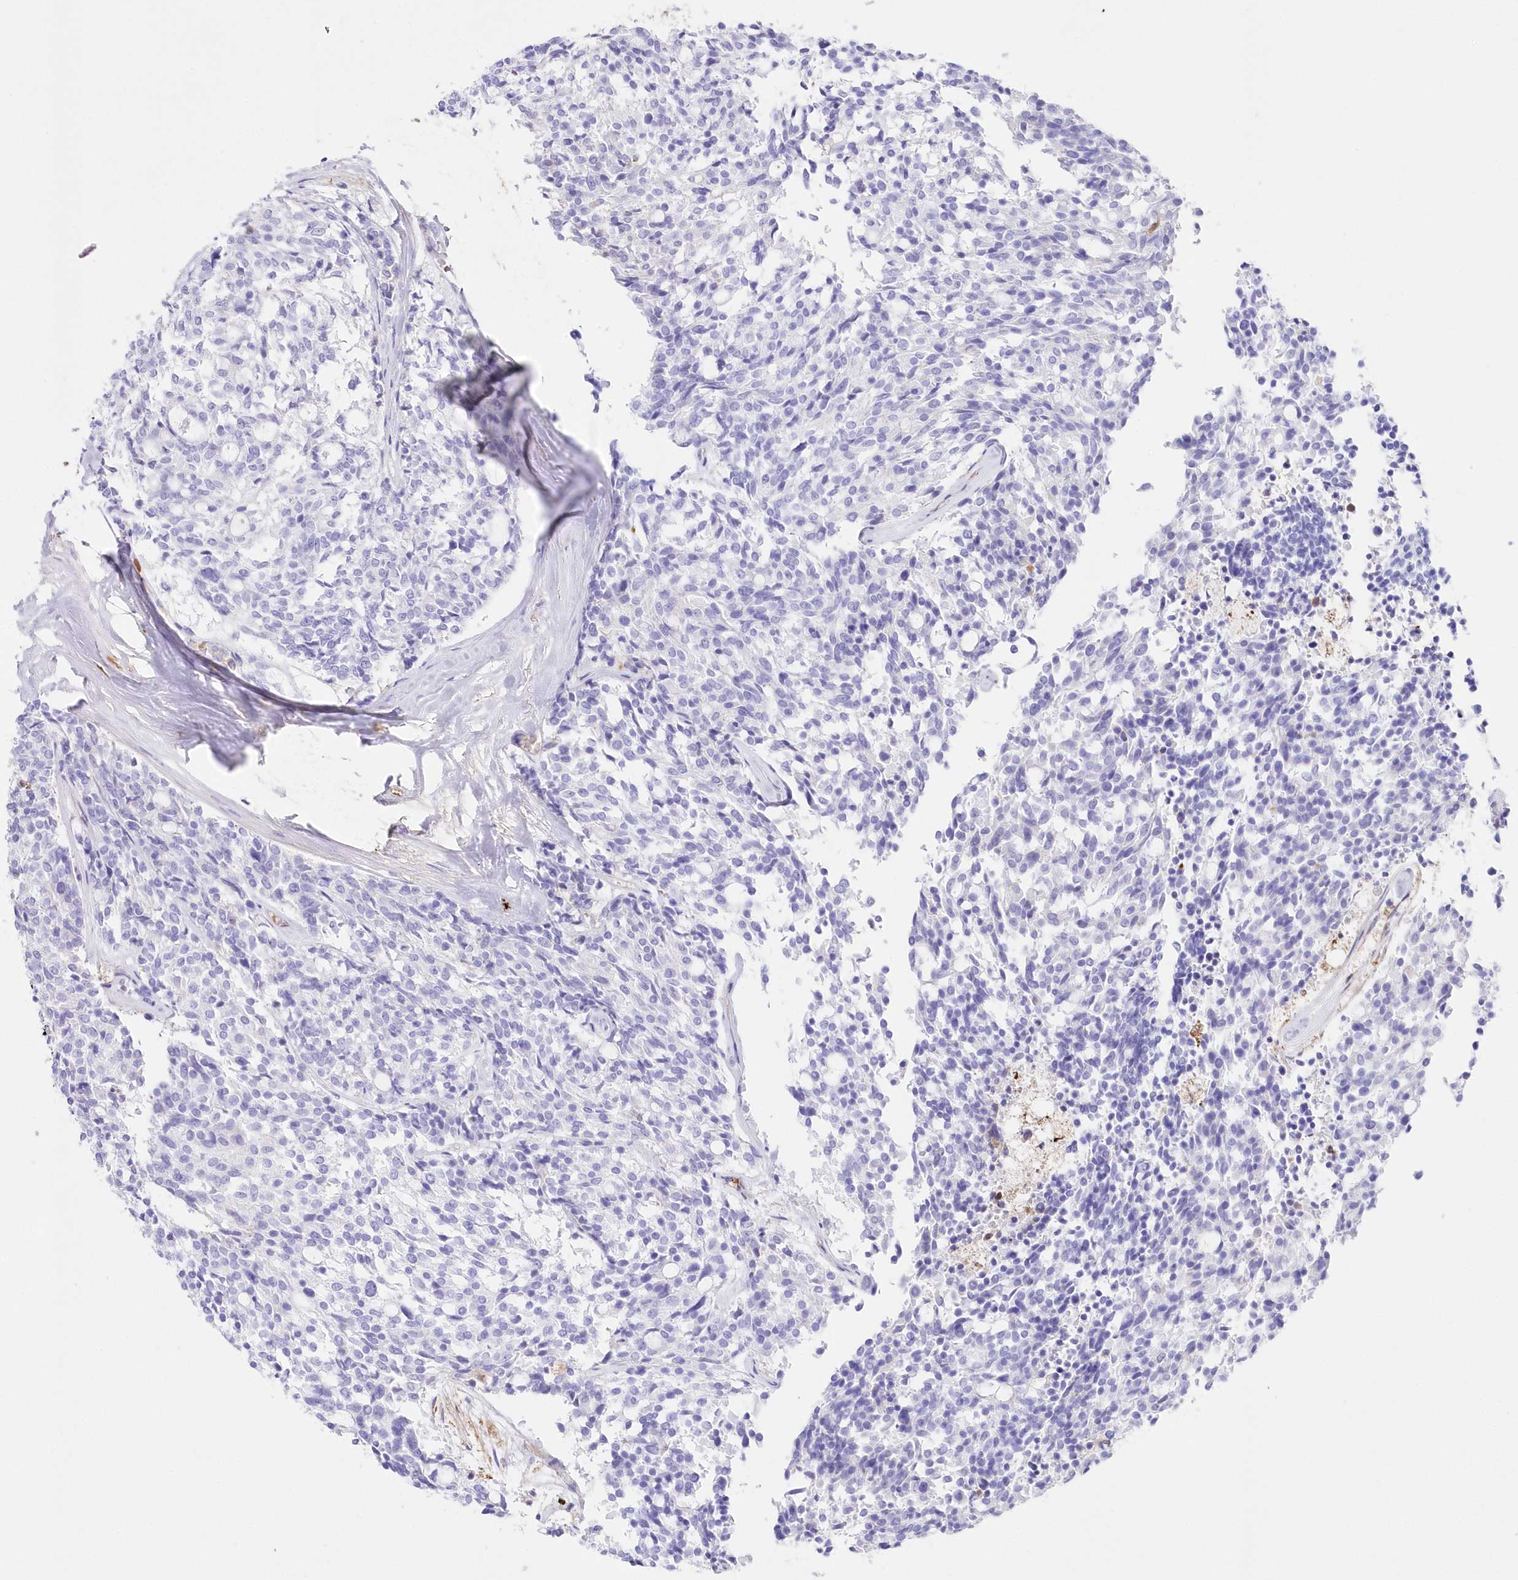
{"staining": {"intensity": "negative", "quantity": "none", "location": "none"}, "tissue": "carcinoid", "cell_type": "Tumor cells", "image_type": "cancer", "snomed": [{"axis": "morphology", "description": "Carcinoid, malignant, NOS"}, {"axis": "topography", "description": "Pancreas"}], "caption": "Tumor cells are negative for protein expression in human carcinoid (malignant). (Brightfield microscopy of DAB immunohistochemistry at high magnification).", "gene": "DNAJC19", "patient": {"sex": "female", "age": 54}}